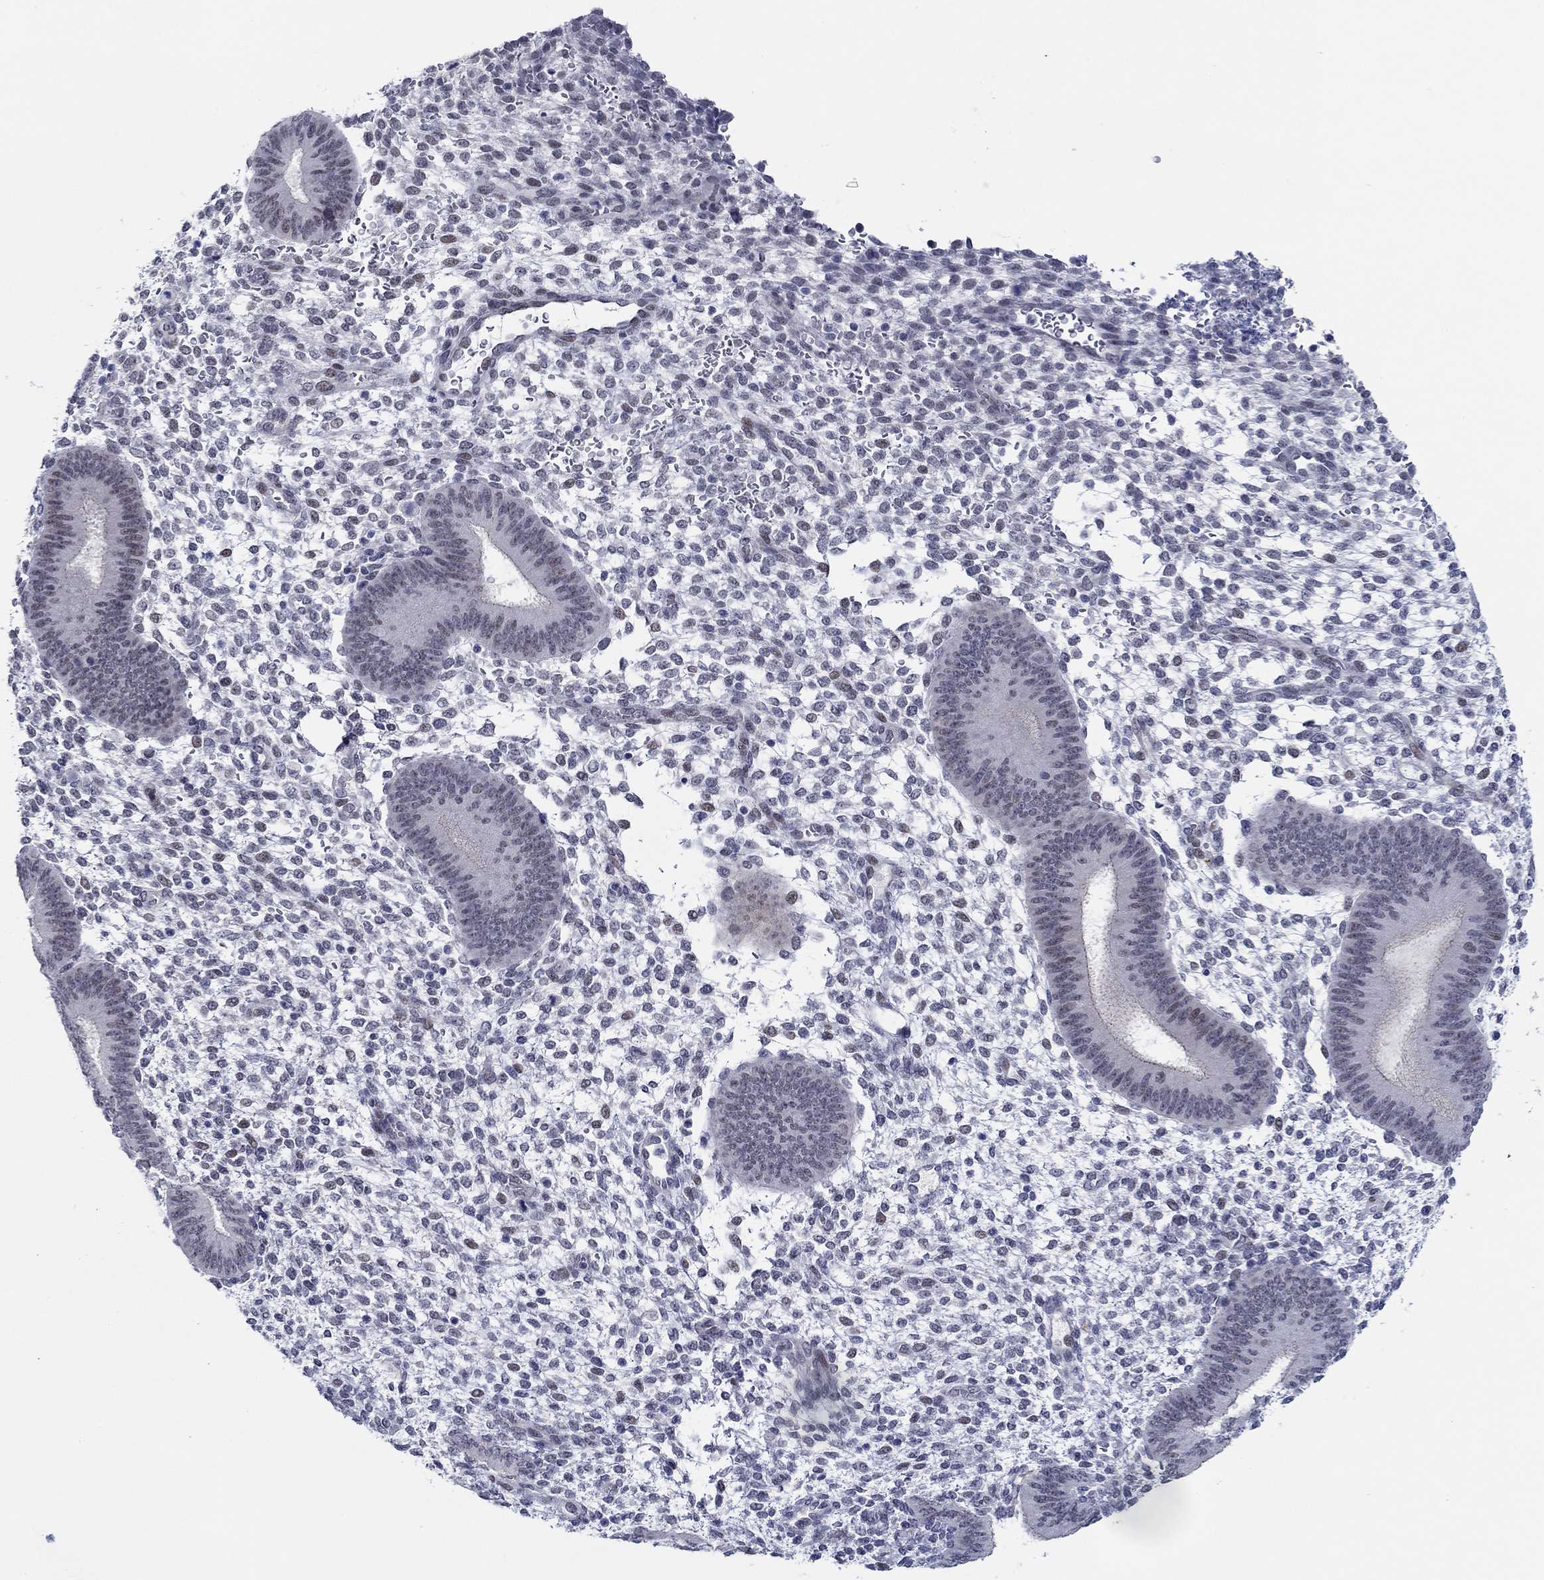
{"staining": {"intensity": "negative", "quantity": "none", "location": "none"}, "tissue": "endometrium", "cell_type": "Cells in endometrial stroma", "image_type": "normal", "snomed": [{"axis": "morphology", "description": "Normal tissue, NOS"}, {"axis": "topography", "description": "Endometrium"}], "caption": "IHC photomicrograph of normal endometrium: human endometrium stained with DAB (3,3'-diaminobenzidine) reveals no significant protein positivity in cells in endometrial stroma.", "gene": "SLC34A1", "patient": {"sex": "female", "age": 39}}